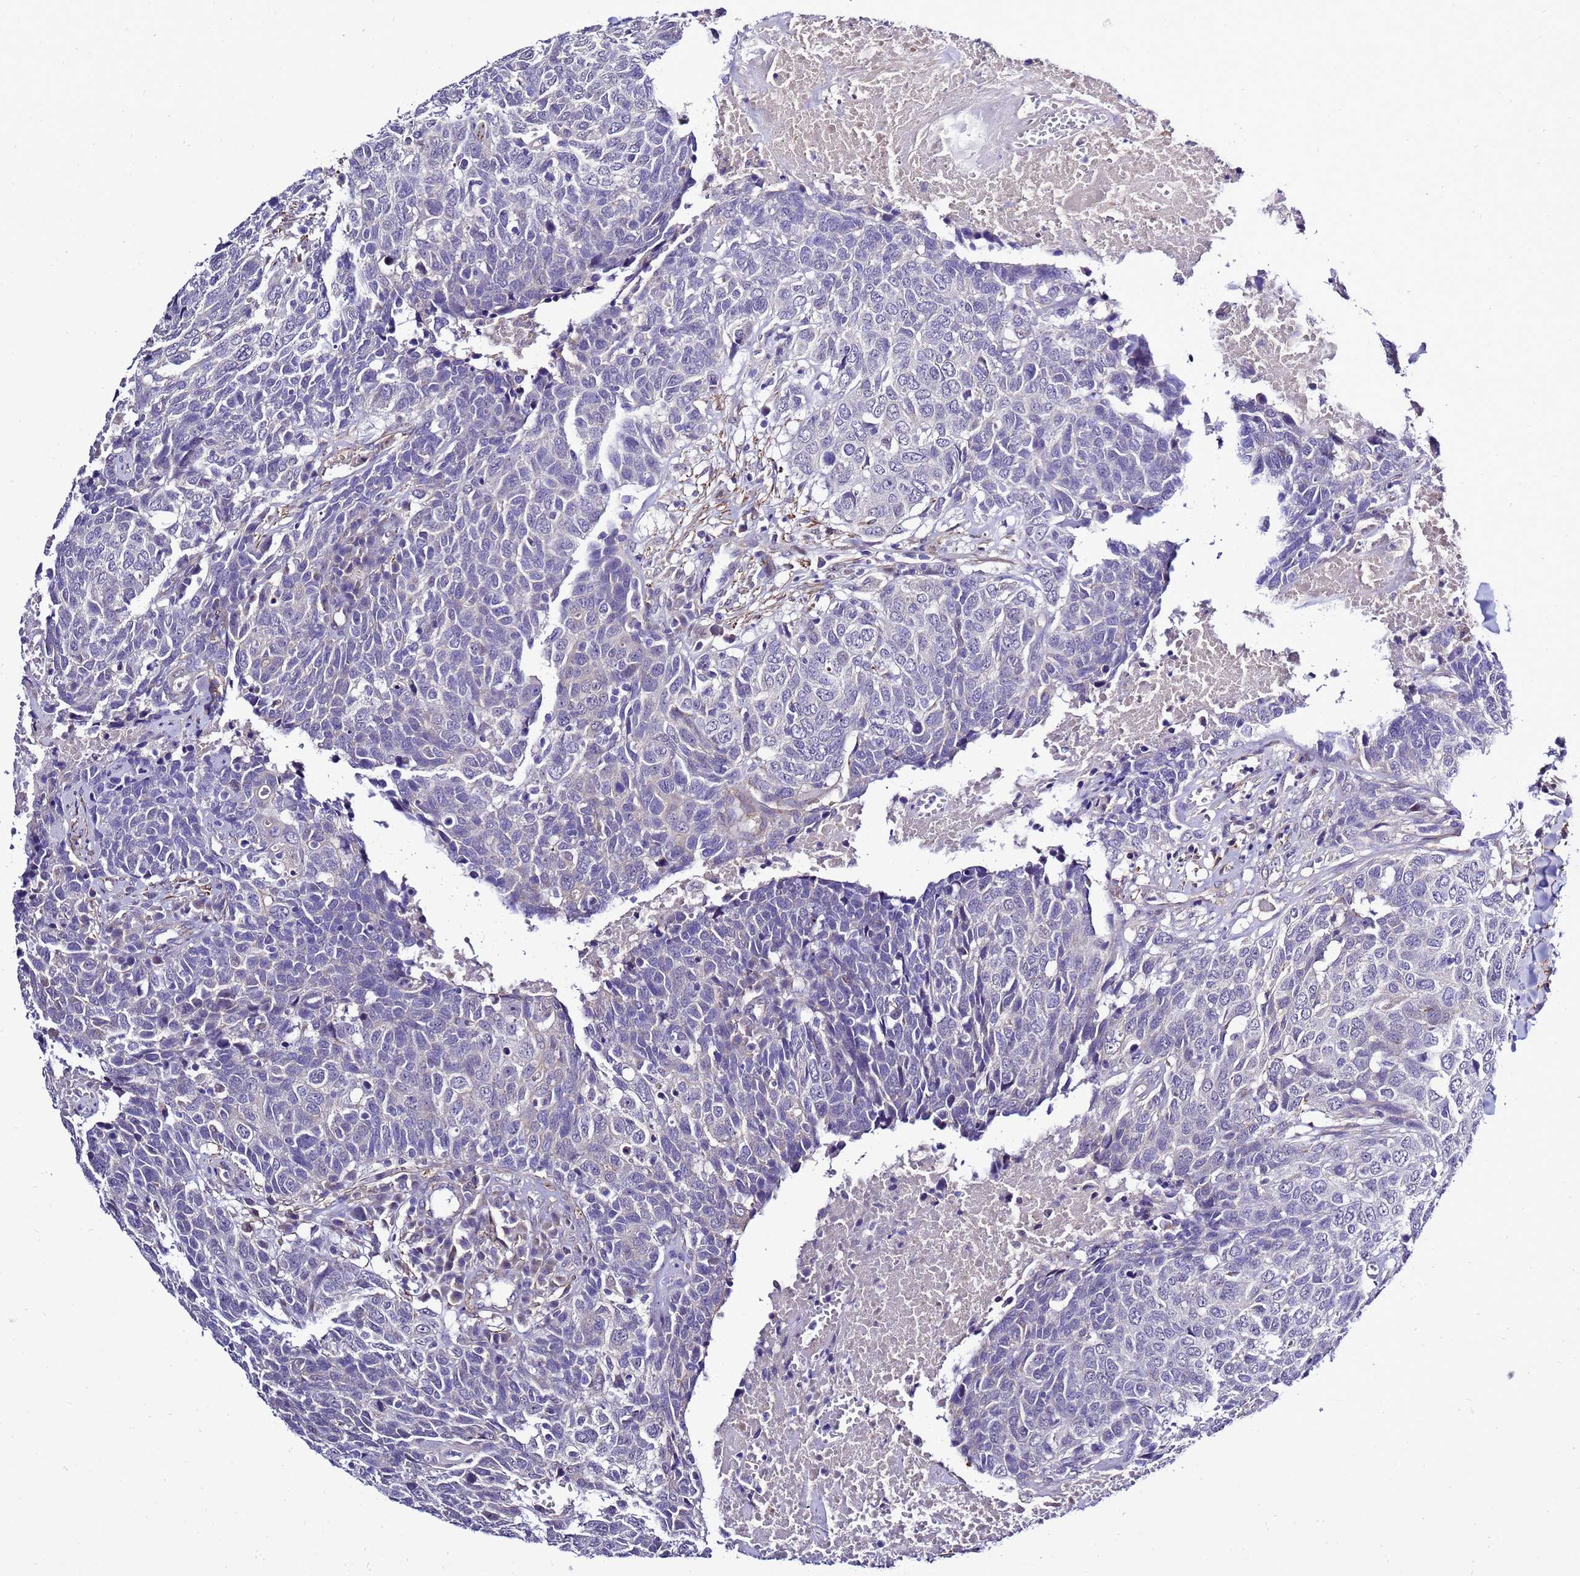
{"staining": {"intensity": "negative", "quantity": "none", "location": "none"}, "tissue": "head and neck cancer", "cell_type": "Tumor cells", "image_type": "cancer", "snomed": [{"axis": "morphology", "description": "Squamous cell carcinoma, NOS"}, {"axis": "topography", "description": "Head-Neck"}], "caption": "The micrograph exhibits no significant positivity in tumor cells of squamous cell carcinoma (head and neck).", "gene": "GZF1", "patient": {"sex": "male", "age": 66}}